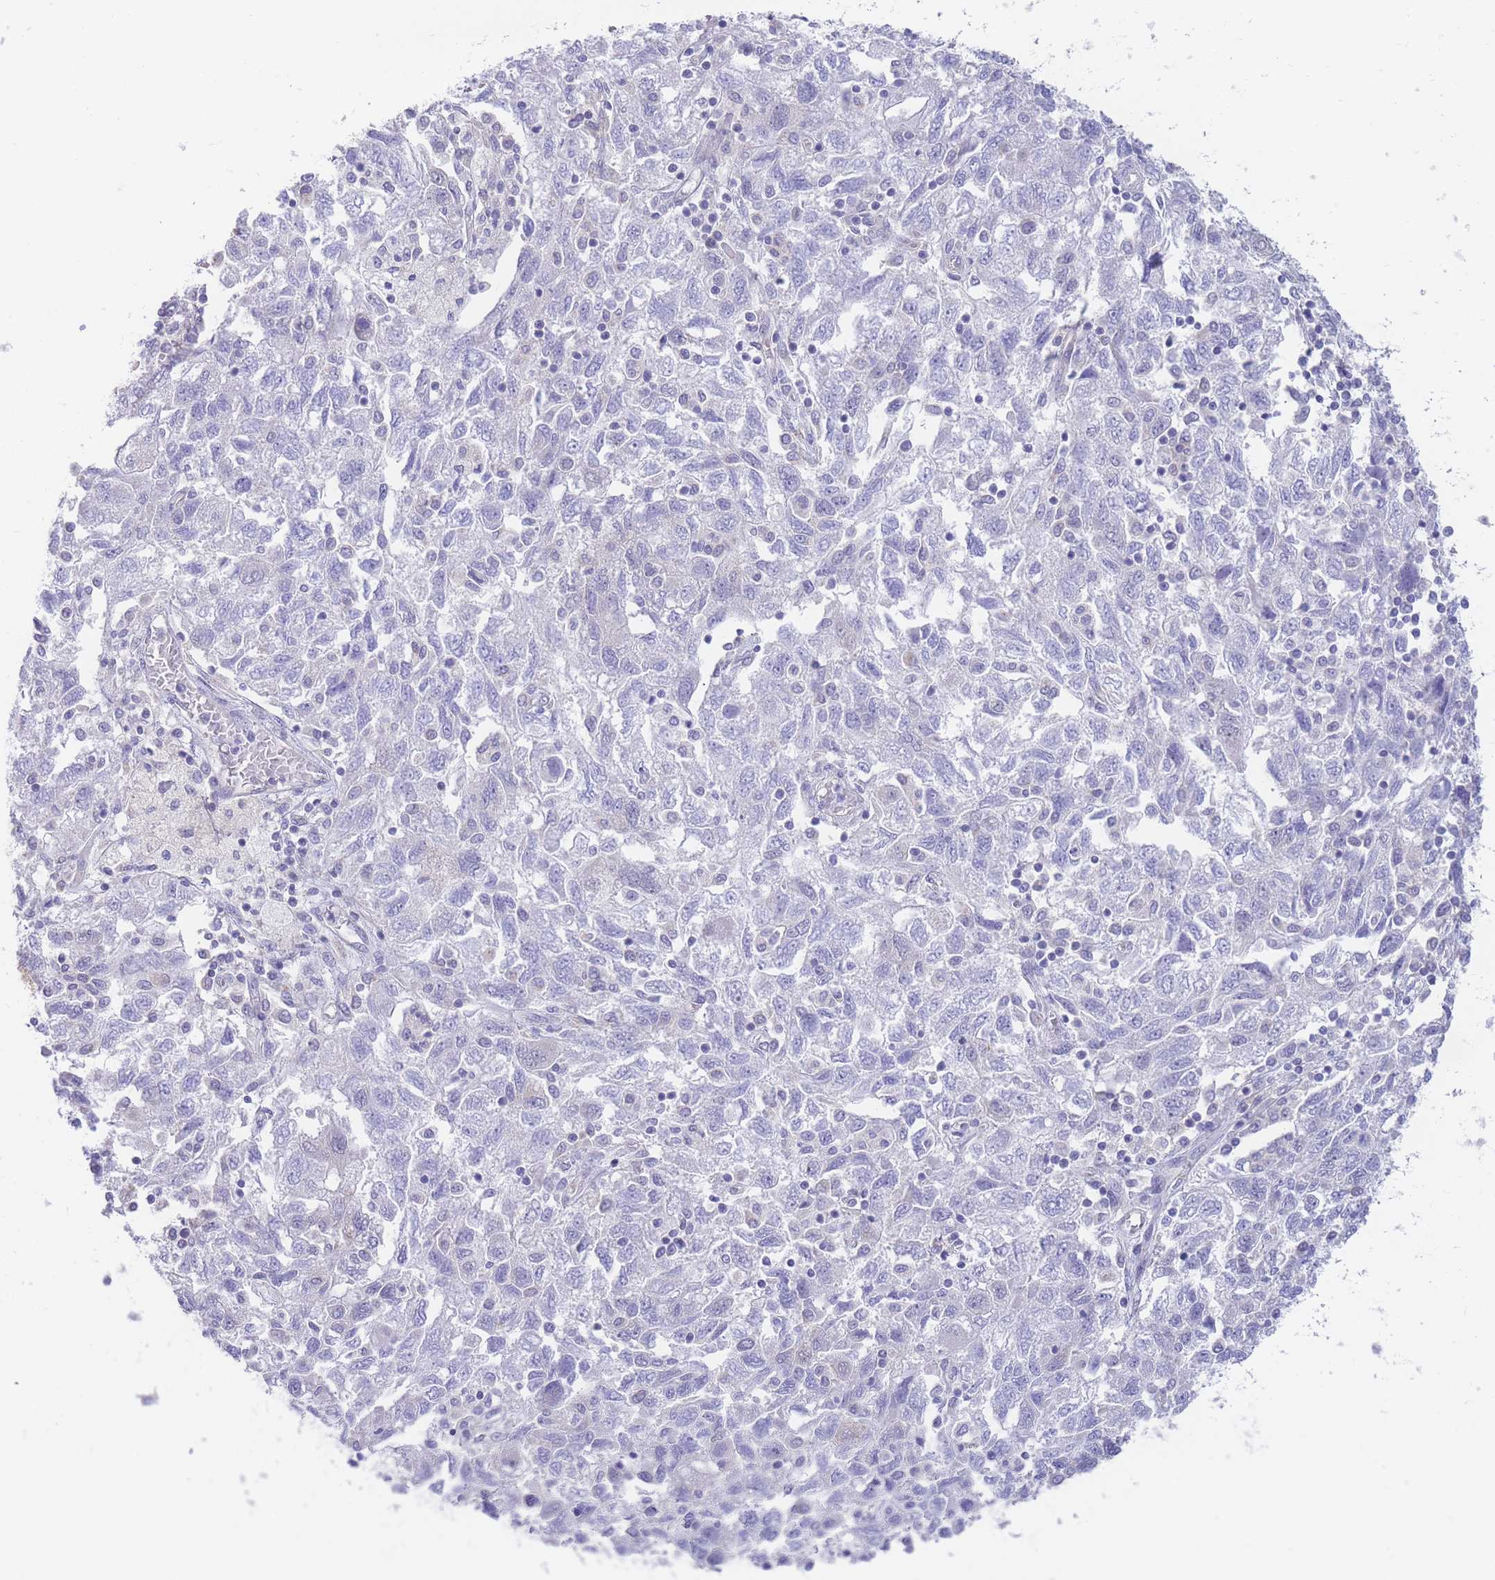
{"staining": {"intensity": "negative", "quantity": "none", "location": "none"}, "tissue": "ovarian cancer", "cell_type": "Tumor cells", "image_type": "cancer", "snomed": [{"axis": "morphology", "description": "Carcinoma, NOS"}, {"axis": "morphology", "description": "Cystadenocarcinoma, serous, NOS"}, {"axis": "topography", "description": "Ovary"}], "caption": "An IHC micrograph of ovarian cancer (serous cystadenocarcinoma) is shown. There is no staining in tumor cells of ovarian cancer (serous cystadenocarcinoma).", "gene": "SUGT1", "patient": {"sex": "female", "age": 69}}